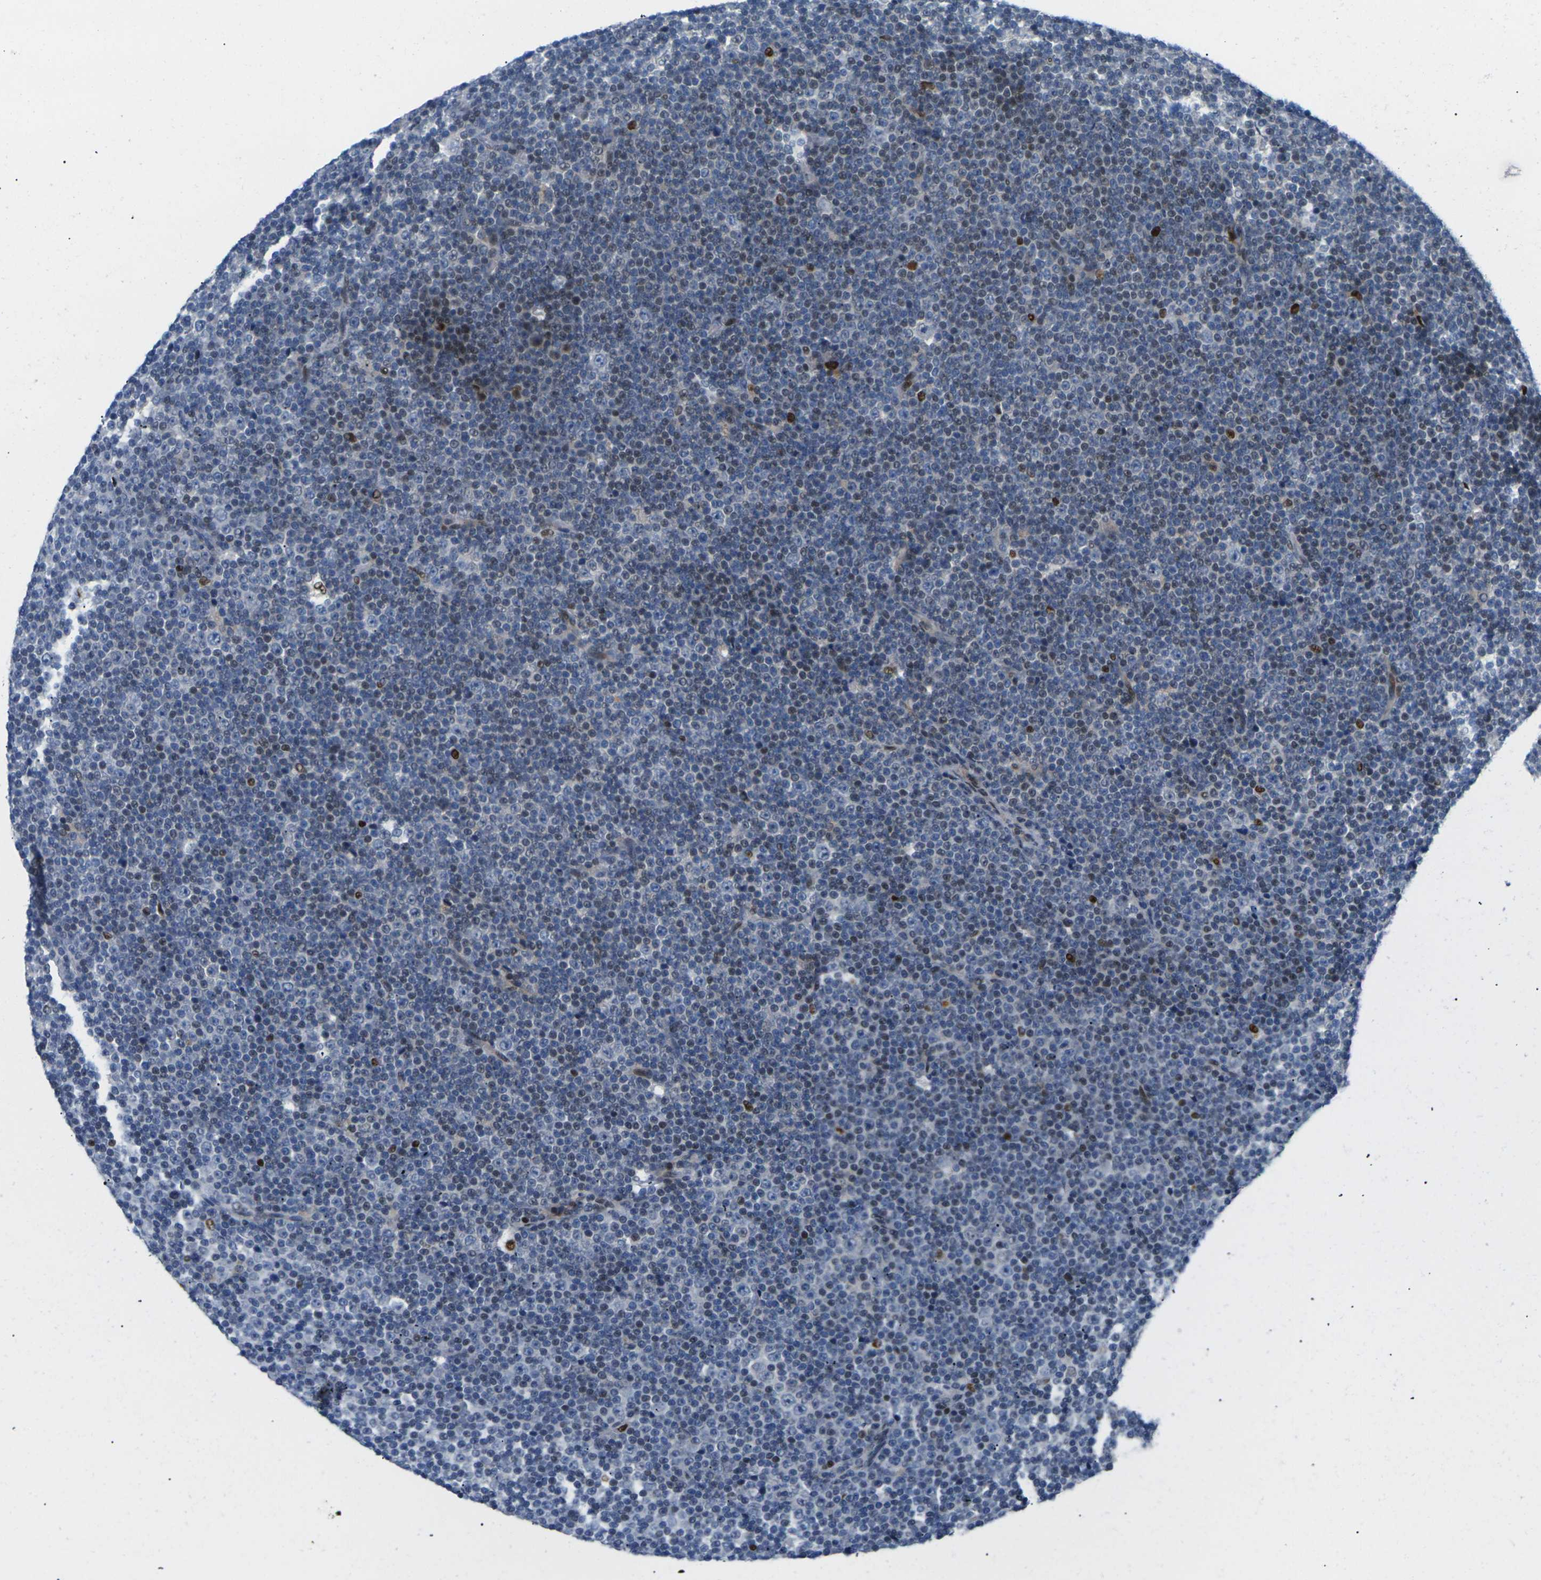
{"staining": {"intensity": "weak", "quantity": "25%-75%", "location": "nuclear"}, "tissue": "lymphoma", "cell_type": "Tumor cells", "image_type": "cancer", "snomed": [{"axis": "morphology", "description": "Malignant lymphoma, non-Hodgkin's type, Low grade"}, {"axis": "topography", "description": "Lymph node"}], "caption": "Immunohistochemistry (IHC) histopathology image of lymphoma stained for a protein (brown), which shows low levels of weak nuclear staining in approximately 25%-75% of tumor cells.", "gene": "RPS6KA3", "patient": {"sex": "female", "age": 67}}